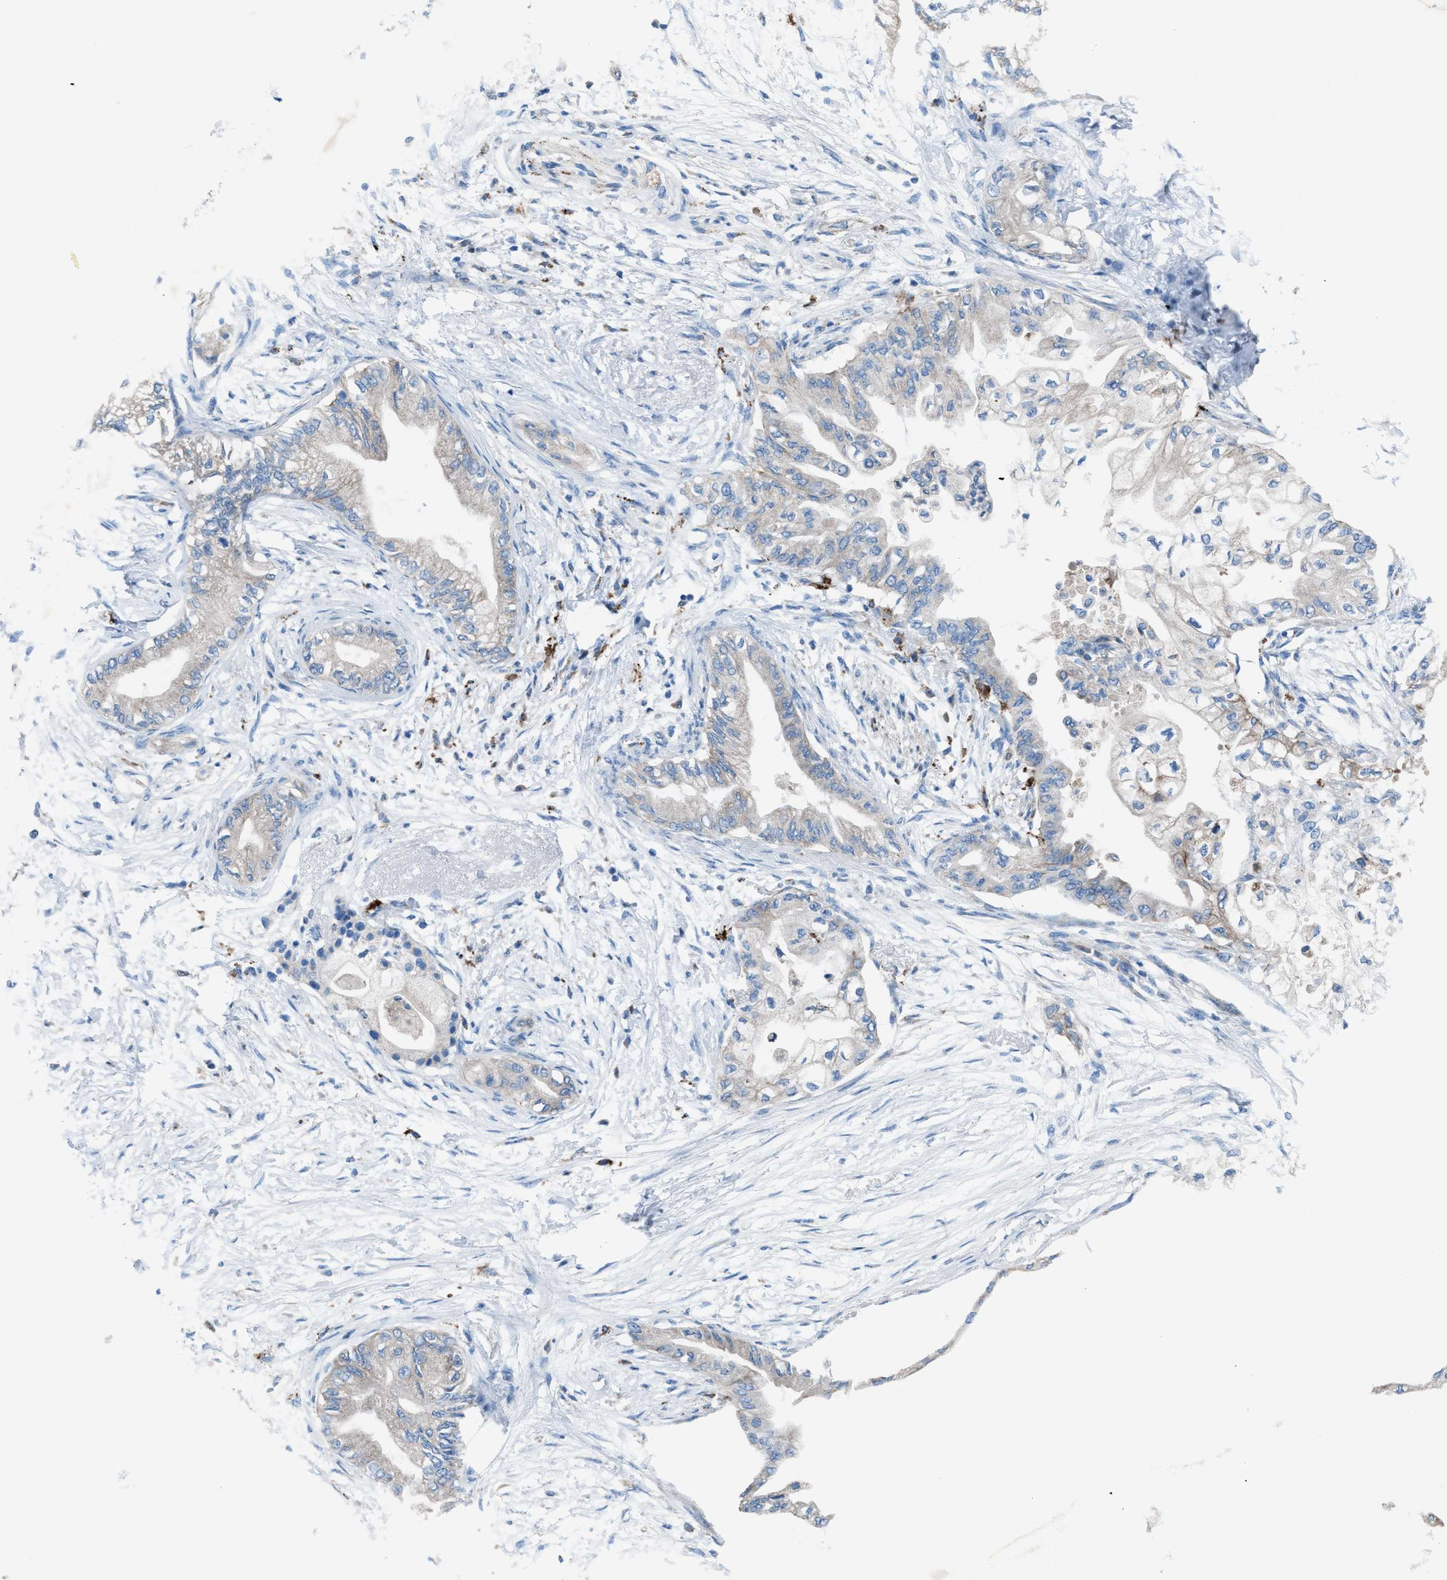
{"staining": {"intensity": "weak", "quantity": "<25%", "location": "cytoplasmic/membranous"}, "tissue": "pancreatic cancer", "cell_type": "Tumor cells", "image_type": "cancer", "snomed": [{"axis": "morphology", "description": "Normal tissue, NOS"}, {"axis": "morphology", "description": "Adenocarcinoma, NOS"}, {"axis": "topography", "description": "Pancreas"}, {"axis": "topography", "description": "Duodenum"}], "caption": "Tumor cells are negative for protein expression in human pancreatic cancer. The staining is performed using DAB (3,3'-diaminobenzidine) brown chromogen with nuclei counter-stained in using hematoxylin.", "gene": "CD1B", "patient": {"sex": "female", "age": 60}}